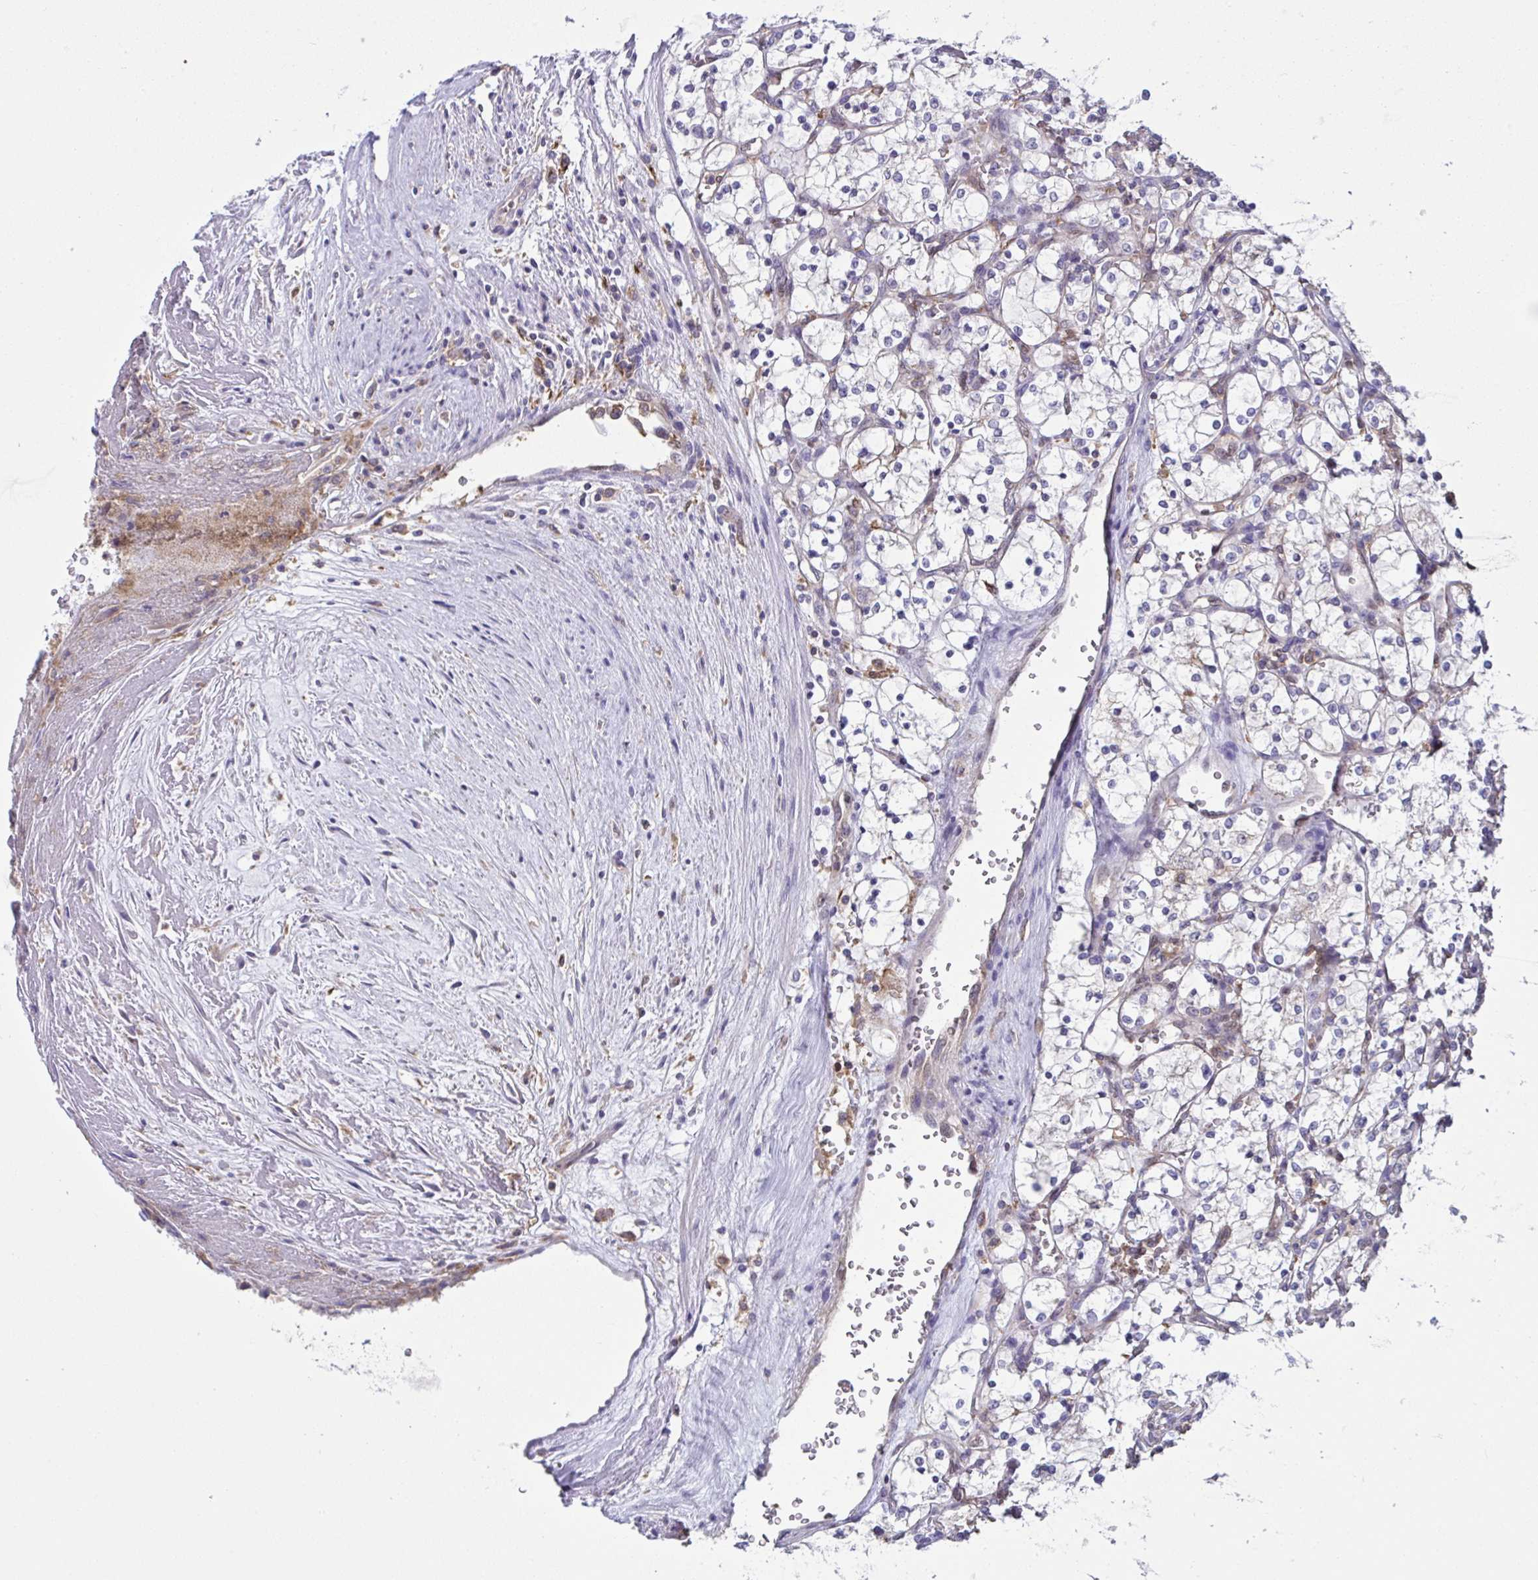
{"staining": {"intensity": "negative", "quantity": "none", "location": "none"}, "tissue": "renal cancer", "cell_type": "Tumor cells", "image_type": "cancer", "snomed": [{"axis": "morphology", "description": "Adenocarcinoma, NOS"}, {"axis": "topography", "description": "Kidney"}], "caption": "High magnification brightfield microscopy of renal cancer (adenocarcinoma) stained with DAB (brown) and counterstained with hematoxylin (blue): tumor cells show no significant positivity.", "gene": "ALDH16A1", "patient": {"sex": "female", "age": 69}}